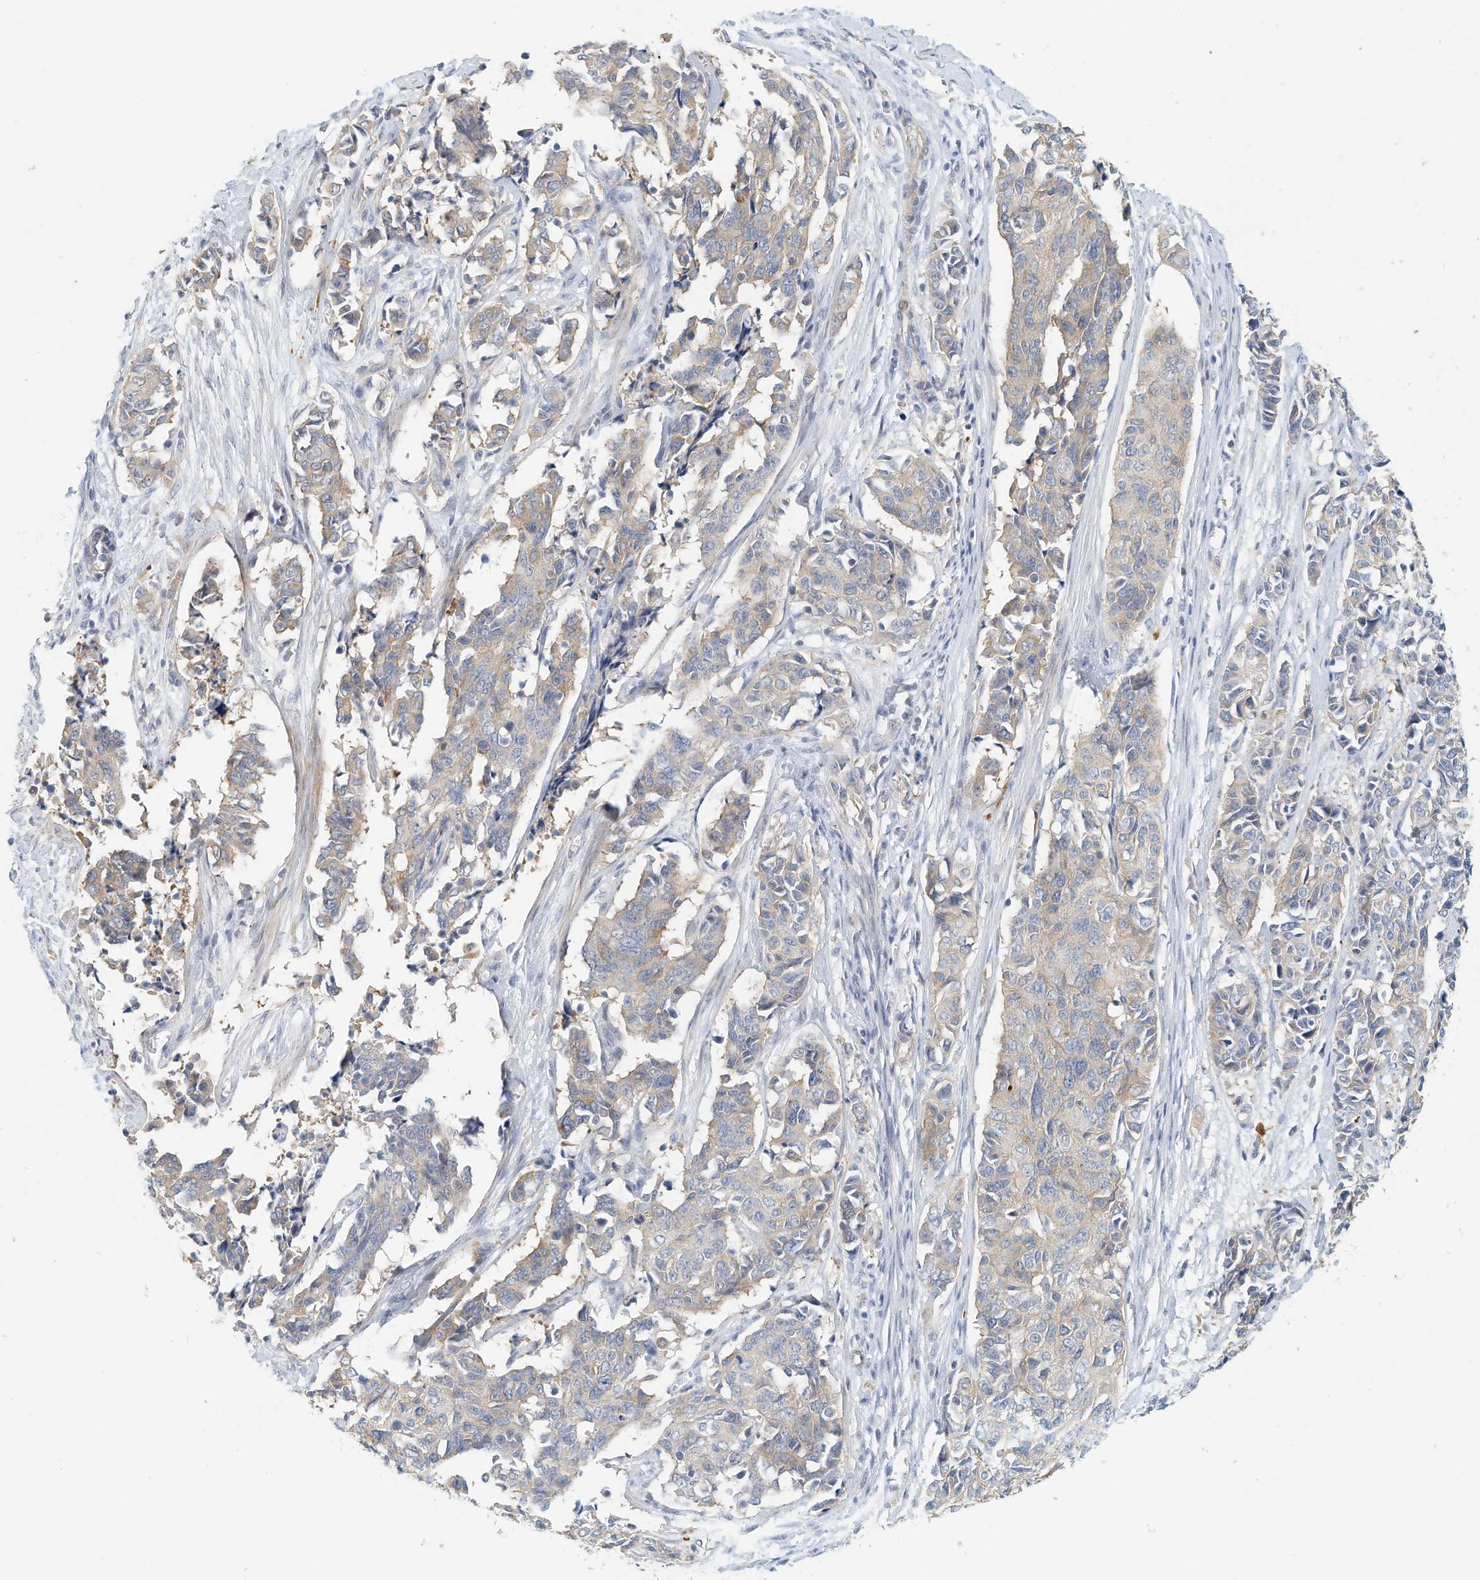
{"staining": {"intensity": "weak", "quantity": "<25%", "location": "cytoplasmic/membranous"}, "tissue": "cervical cancer", "cell_type": "Tumor cells", "image_type": "cancer", "snomed": [{"axis": "morphology", "description": "Normal tissue, NOS"}, {"axis": "morphology", "description": "Squamous cell carcinoma, NOS"}, {"axis": "topography", "description": "Cervix"}], "caption": "High magnification brightfield microscopy of cervical cancer stained with DAB (3,3'-diaminobenzidine) (brown) and counterstained with hematoxylin (blue): tumor cells show no significant expression.", "gene": "MICAL1", "patient": {"sex": "female", "age": 35}}